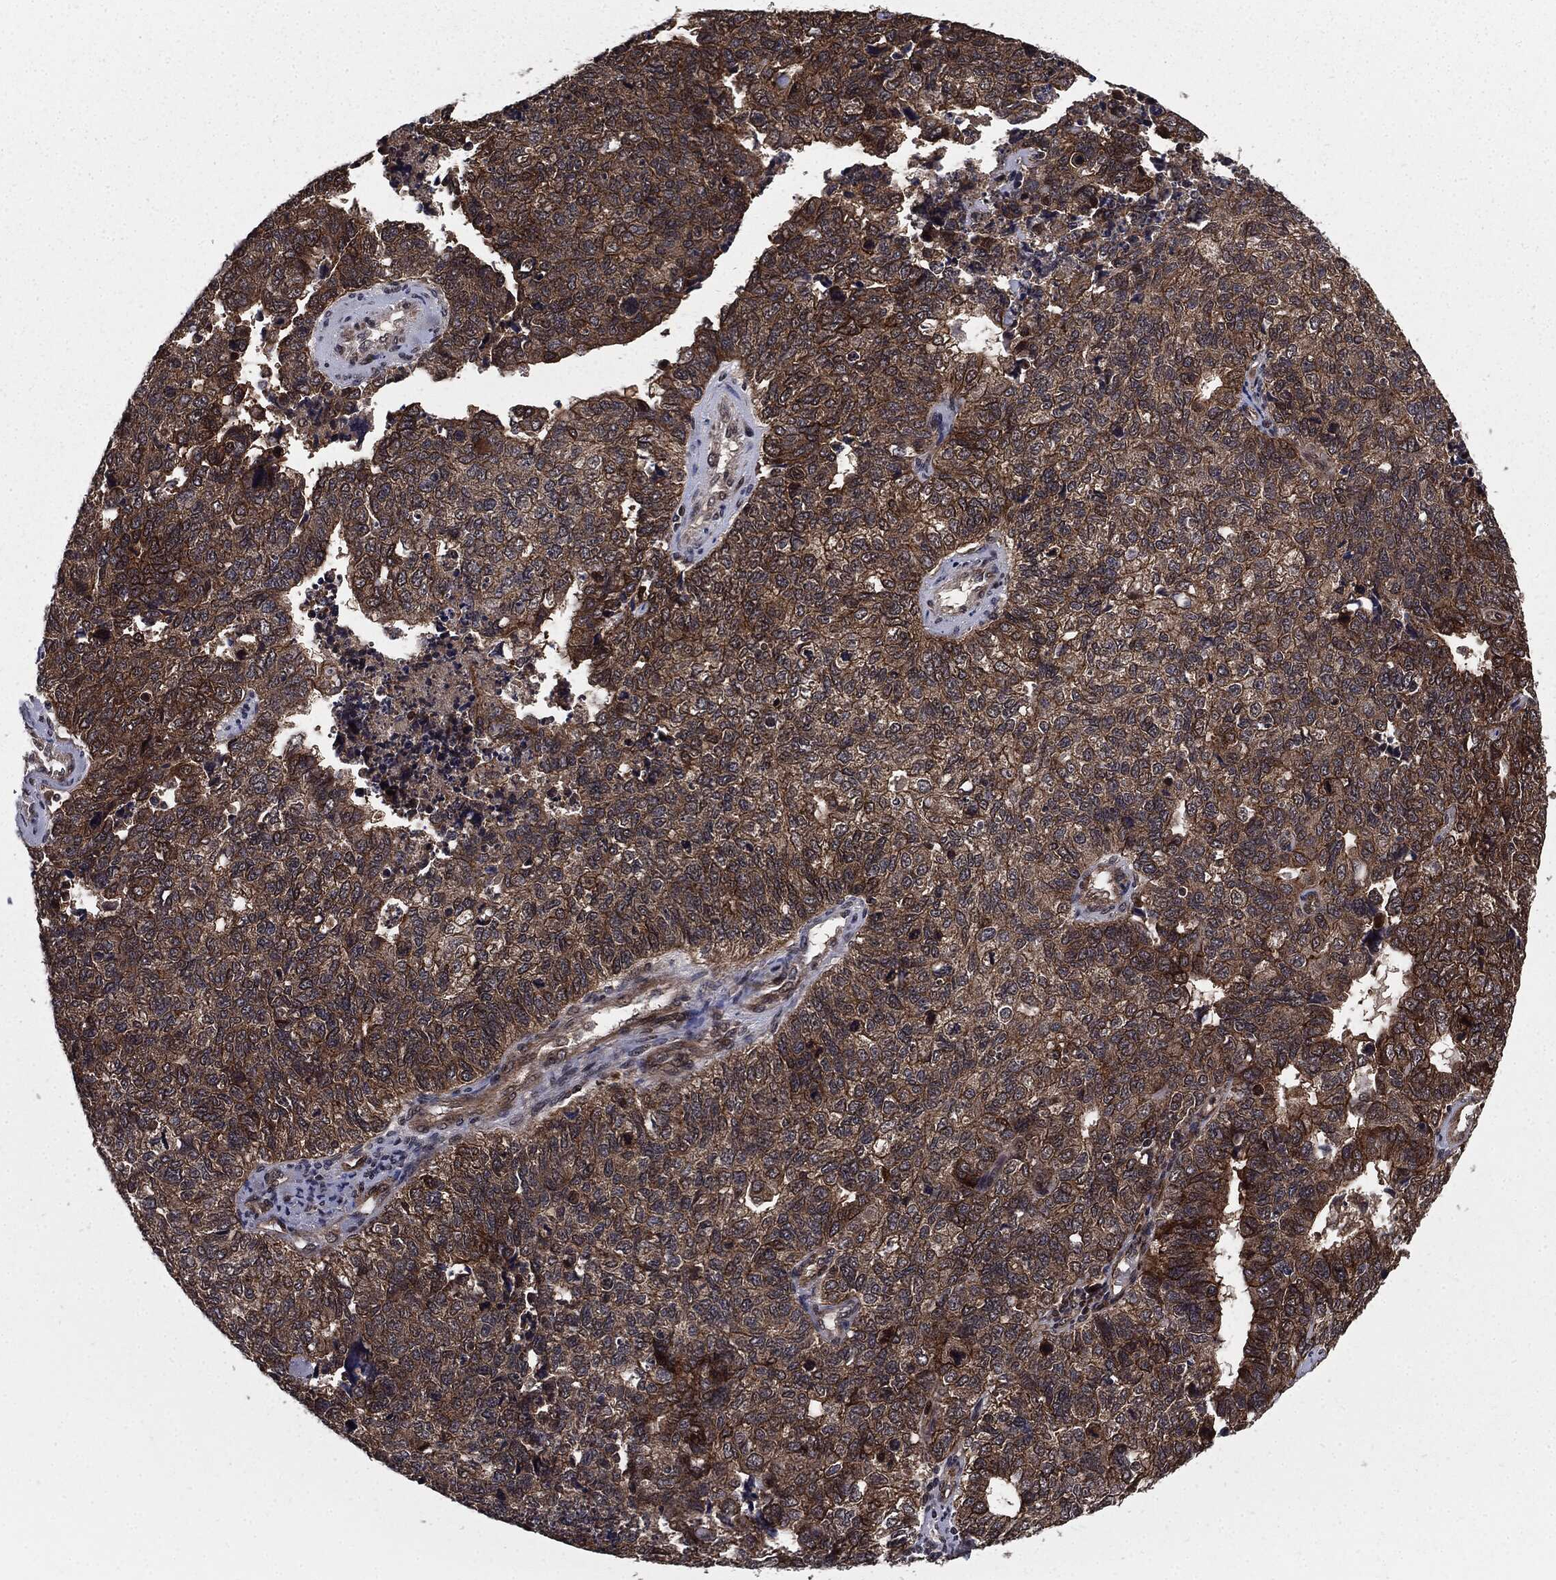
{"staining": {"intensity": "strong", "quantity": "<25%", "location": "cytoplasmic/membranous"}, "tissue": "cervical cancer", "cell_type": "Tumor cells", "image_type": "cancer", "snomed": [{"axis": "morphology", "description": "Squamous cell carcinoma, NOS"}, {"axis": "topography", "description": "Cervix"}], "caption": "Tumor cells reveal medium levels of strong cytoplasmic/membranous positivity in approximately <25% of cells in human squamous cell carcinoma (cervical). The staining is performed using DAB brown chromogen to label protein expression. The nuclei are counter-stained blue using hematoxylin.", "gene": "PTPA", "patient": {"sex": "female", "age": 63}}